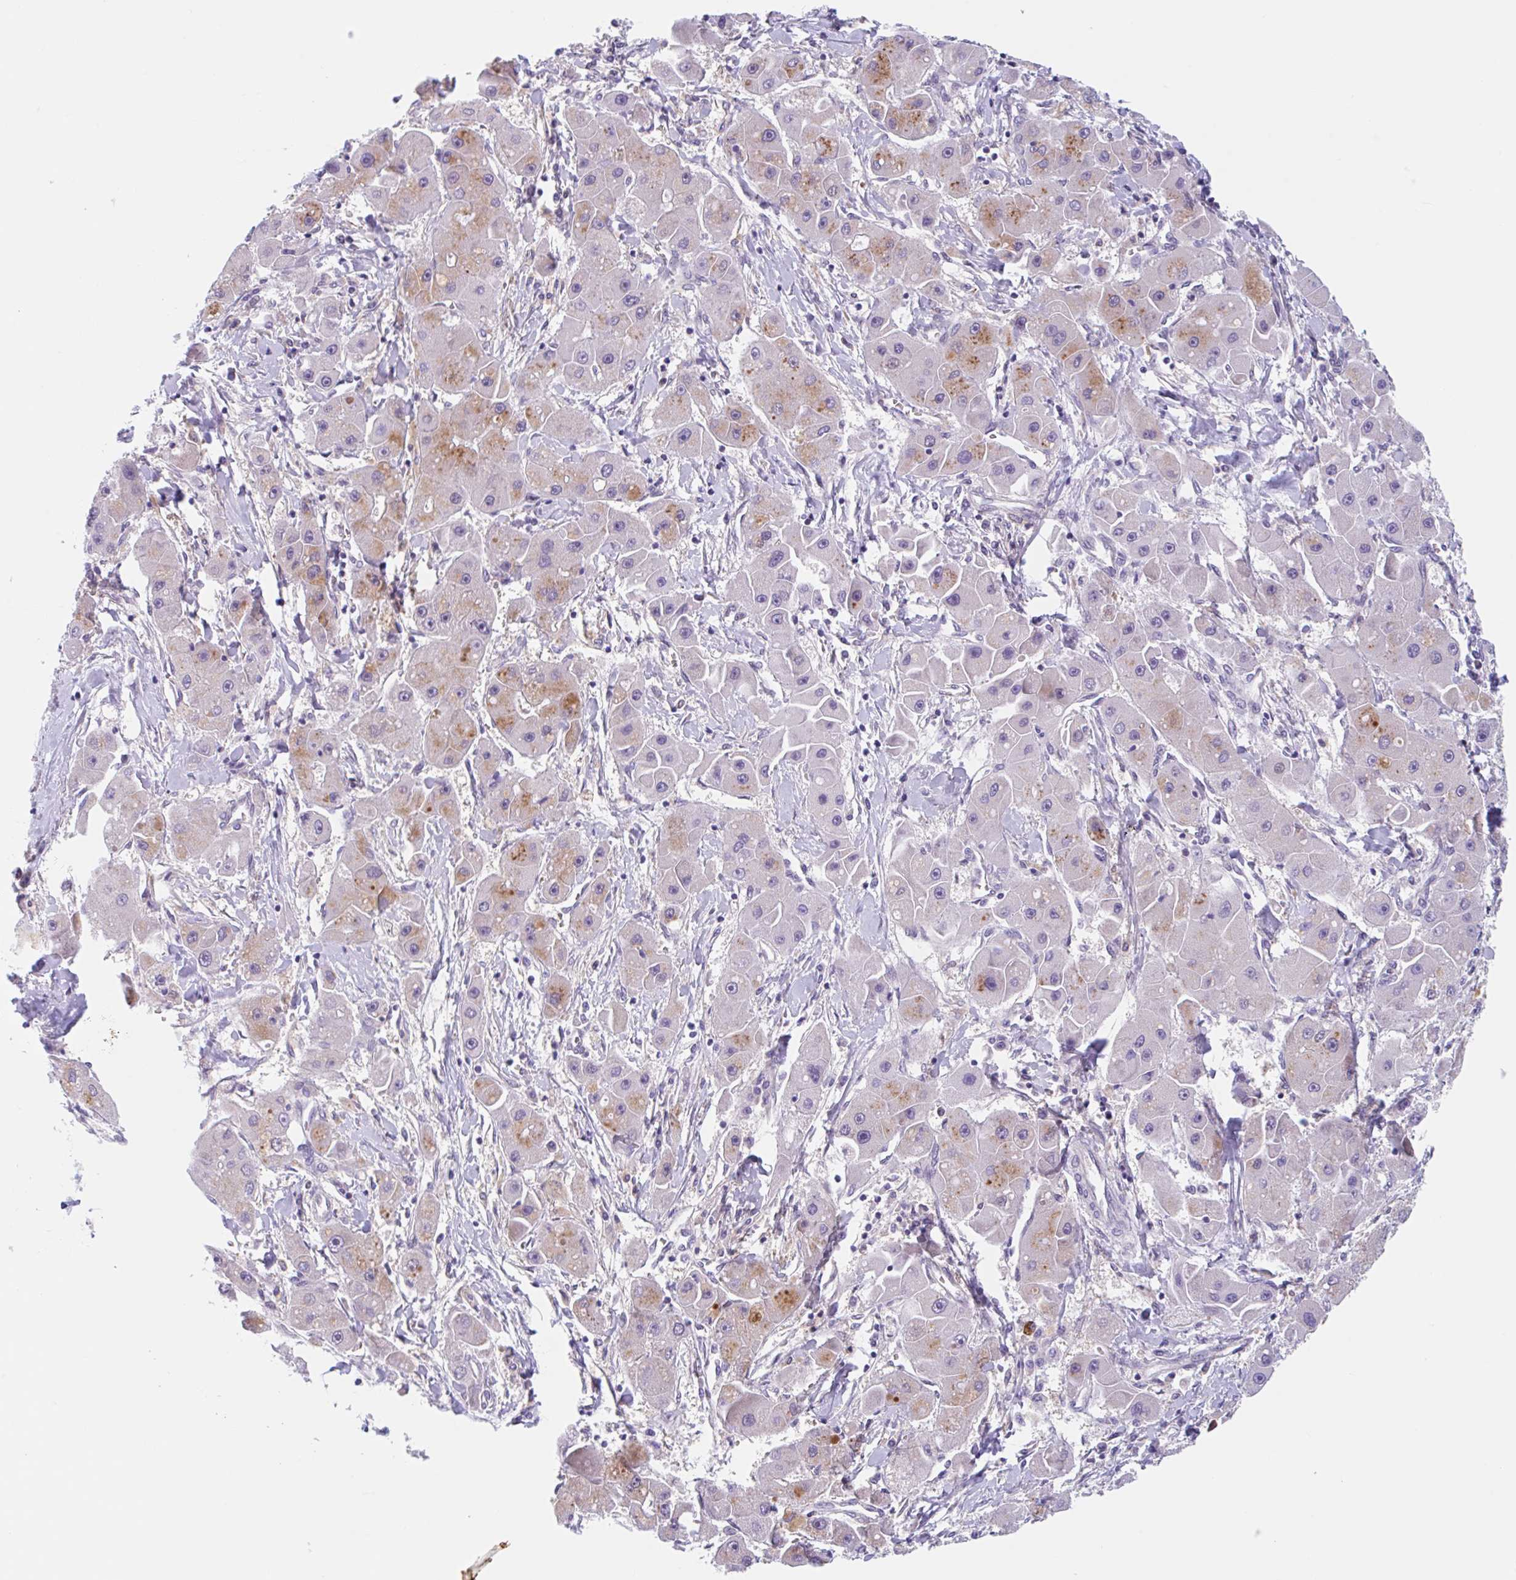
{"staining": {"intensity": "negative", "quantity": "none", "location": "none"}, "tissue": "liver cancer", "cell_type": "Tumor cells", "image_type": "cancer", "snomed": [{"axis": "morphology", "description": "Carcinoma, Hepatocellular, NOS"}, {"axis": "topography", "description": "Liver"}], "caption": "Protein analysis of liver cancer (hepatocellular carcinoma) shows no significant staining in tumor cells.", "gene": "TMEM86A", "patient": {"sex": "male", "age": 24}}